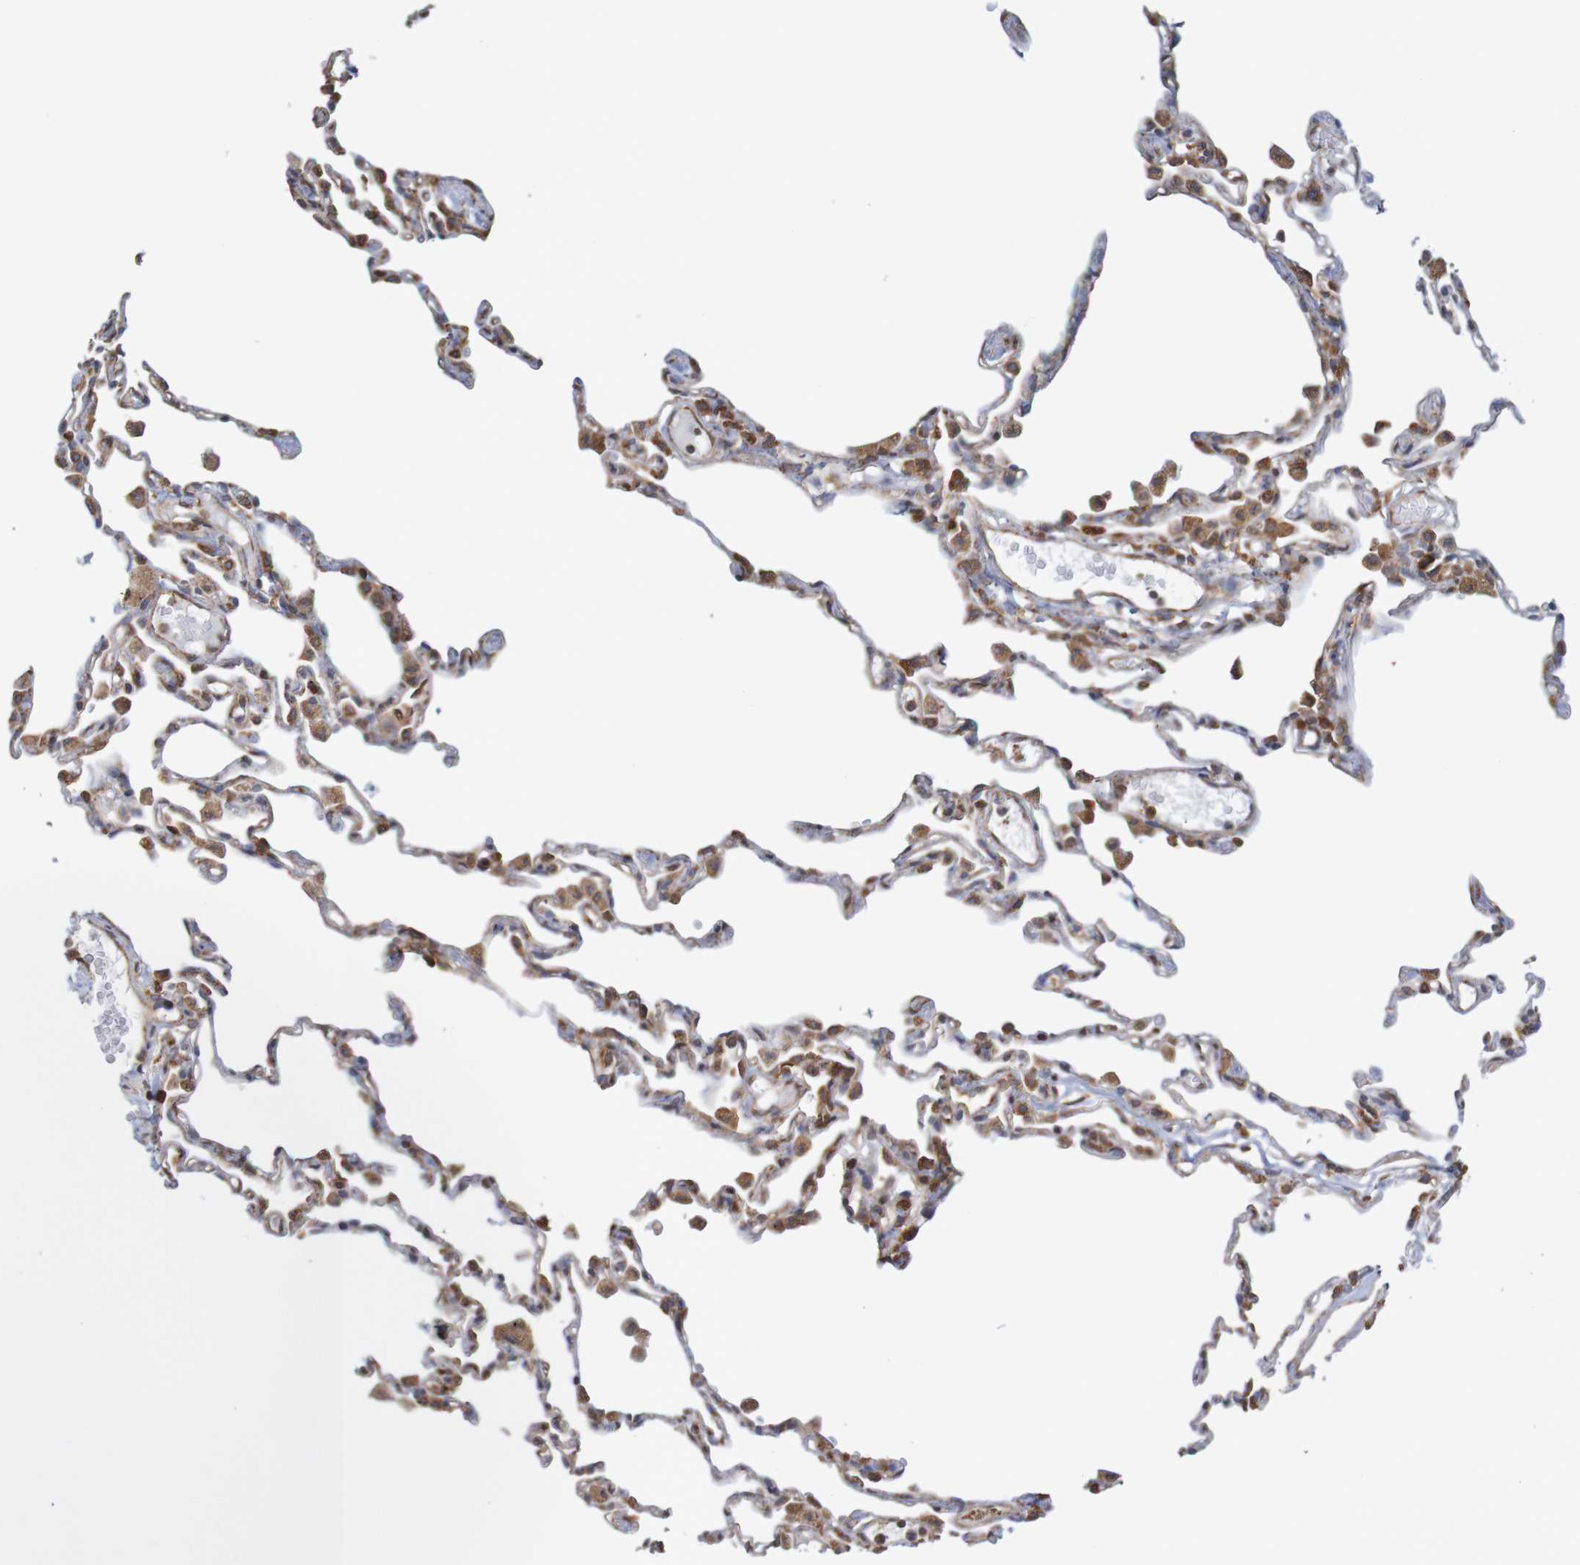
{"staining": {"intensity": "moderate", "quantity": ">75%", "location": "cytoplasmic/membranous"}, "tissue": "lung", "cell_type": "Alveolar cells", "image_type": "normal", "snomed": [{"axis": "morphology", "description": "Normal tissue, NOS"}, {"axis": "topography", "description": "Lung"}], "caption": "Unremarkable lung displays moderate cytoplasmic/membranous staining in approximately >75% of alveolar cells, visualized by immunohistochemistry.", "gene": "PDIA3", "patient": {"sex": "female", "age": 49}}